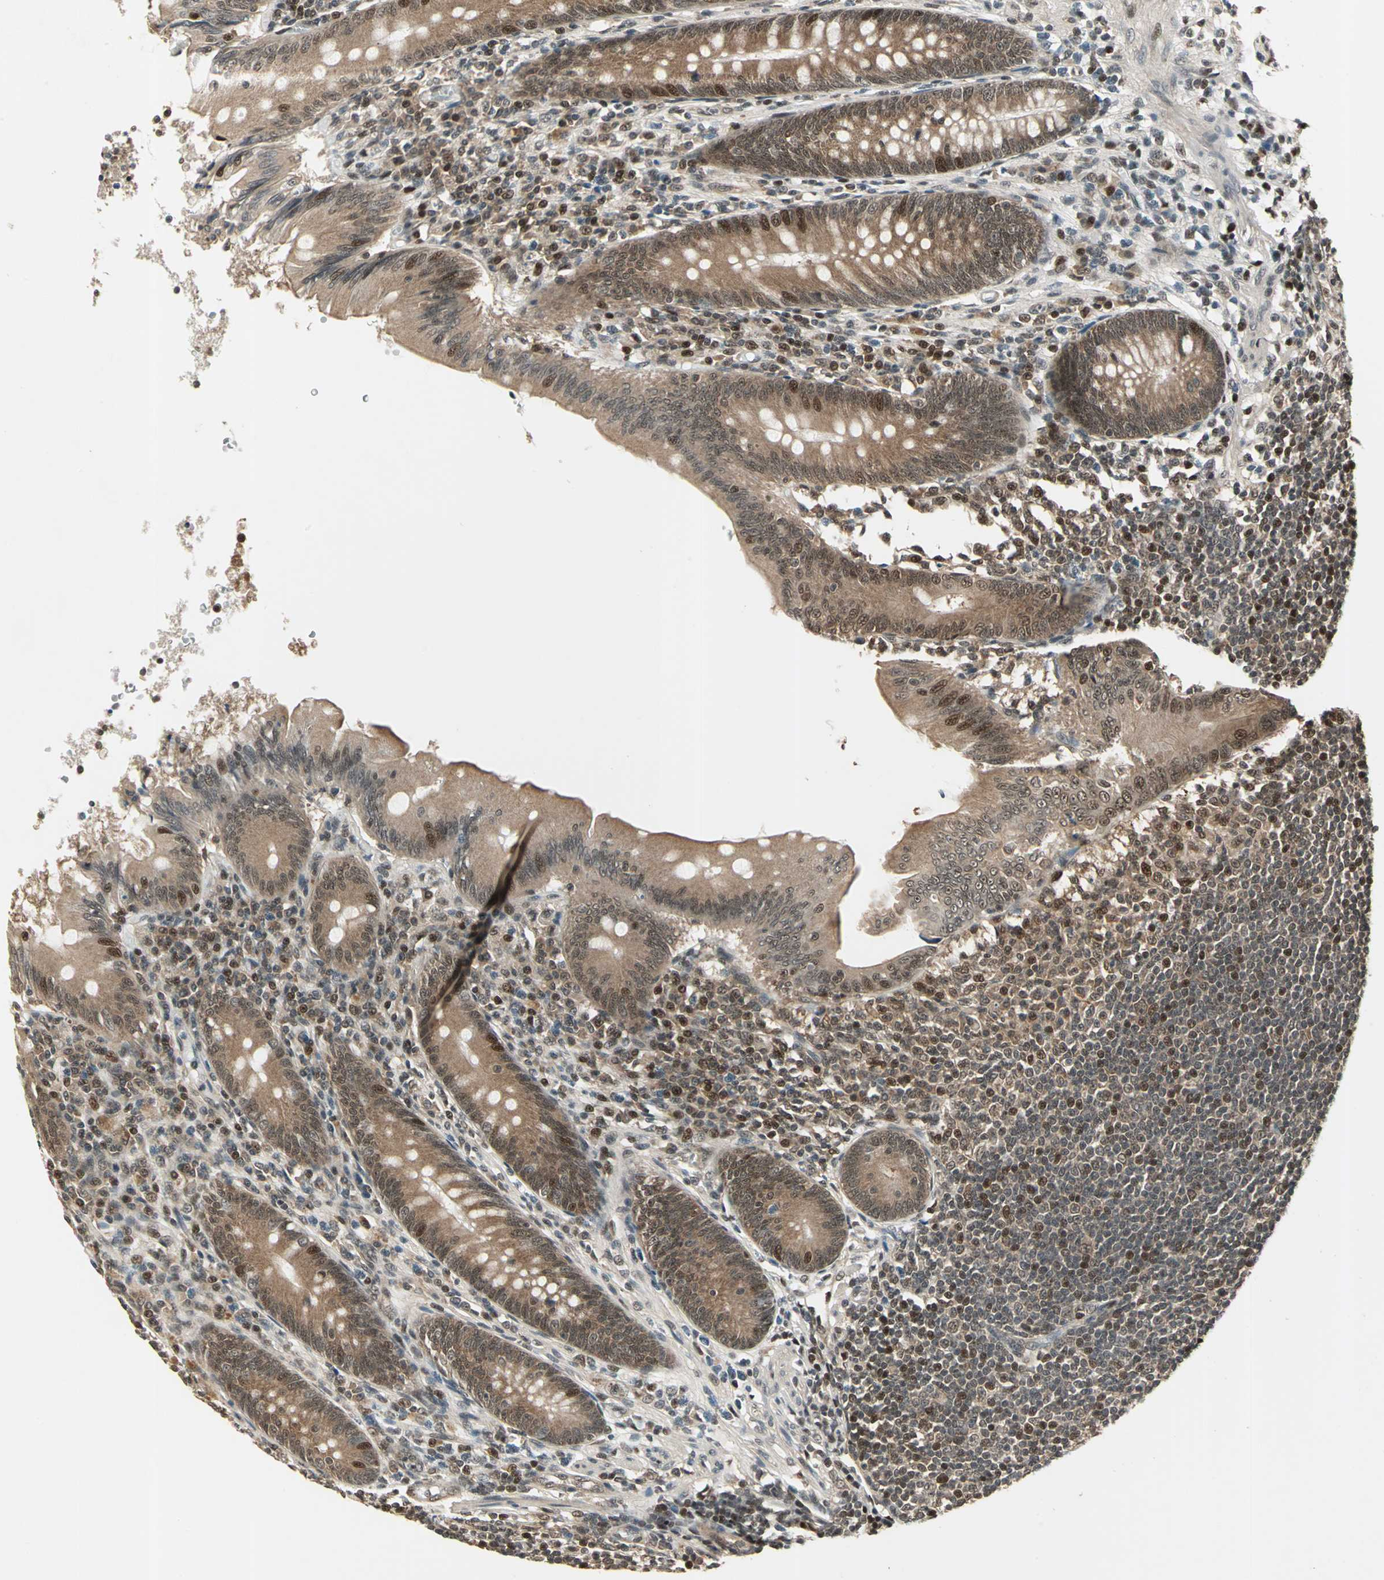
{"staining": {"intensity": "moderate", "quantity": ">75%", "location": "cytoplasmic/membranous,nuclear"}, "tissue": "appendix", "cell_type": "Glandular cells", "image_type": "normal", "snomed": [{"axis": "morphology", "description": "Normal tissue, NOS"}, {"axis": "morphology", "description": "Inflammation, NOS"}, {"axis": "topography", "description": "Appendix"}], "caption": "DAB immunohistochemical staining of normal human appendix demonstrates moderate cytoplasmic/membranous,nuclear protein staining in approximately >75% of glandular cells.", "gene": "PSMC3", "patient": {"sex": "male", "age": 46}}